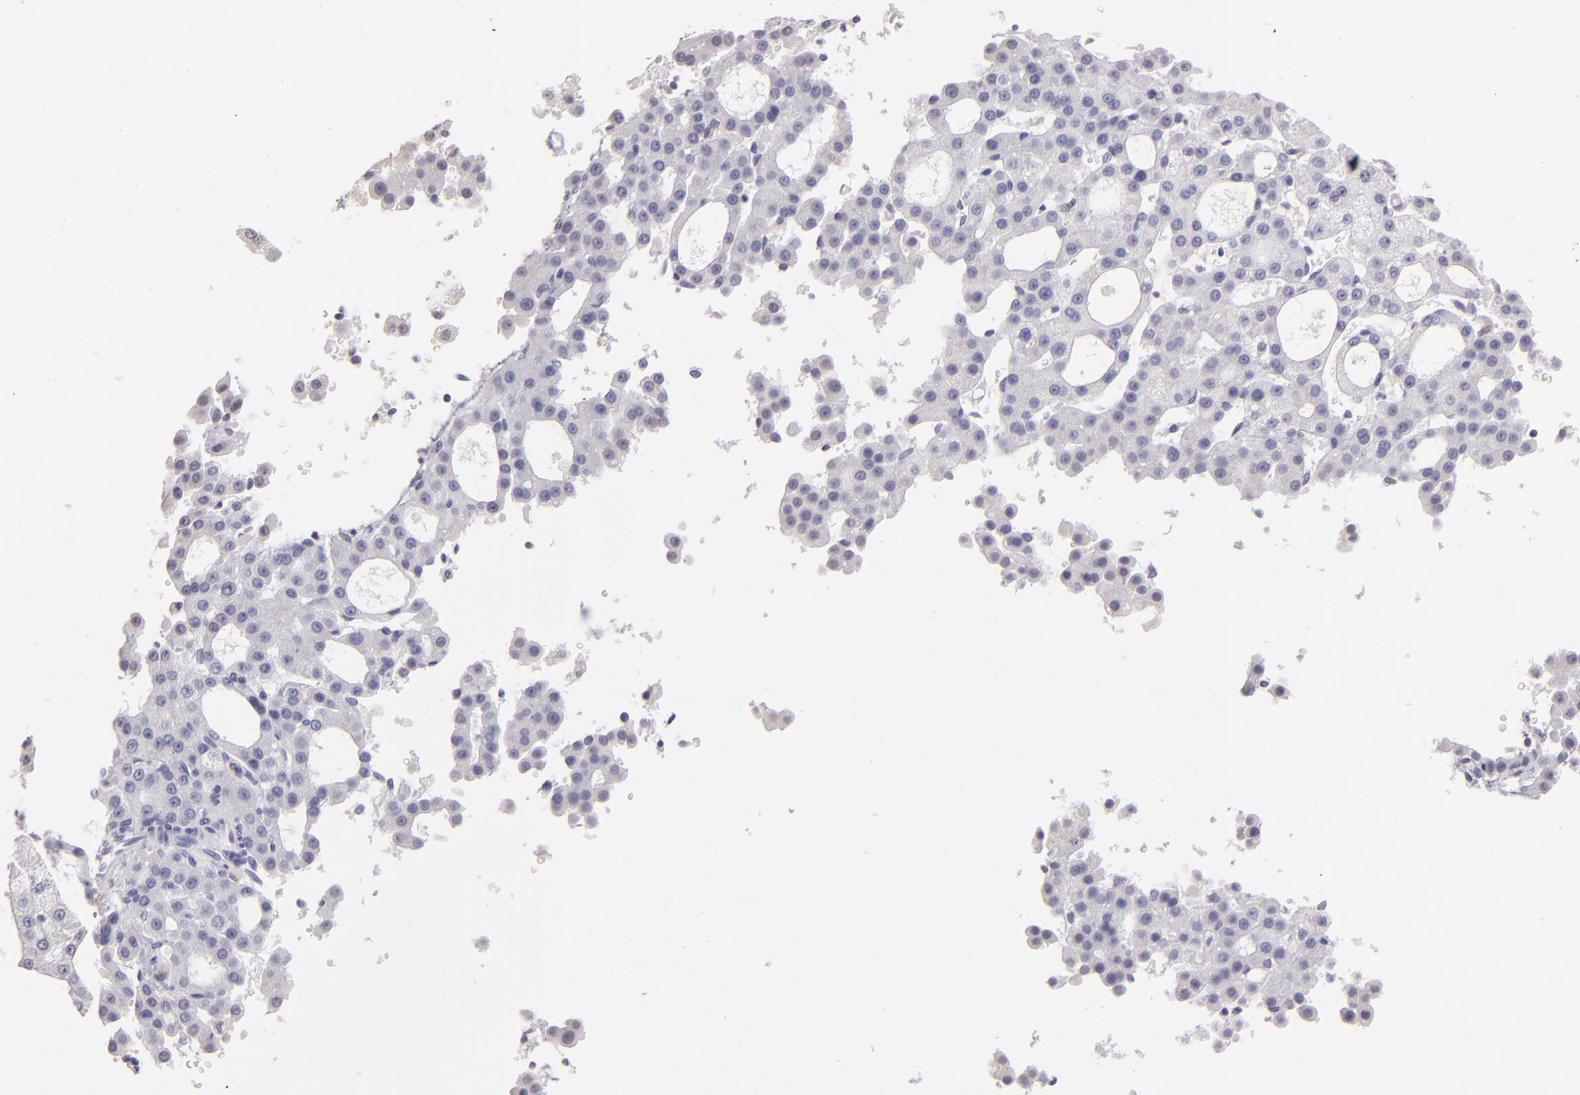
{"staining": {"intensity": "negative", "quantity": "none", "location": "none"}, "tissue": "liver cancer", "cell_type": "Tumor cells", "image_type": "cancer", "snomed": [{"axis": "morphology", "description": "Carcinoma, Hepatocellular, NOS"}, {"axis": "topography", "description": "Liver"}], "caption": "DAB immunohistochemical staining of hepatocellular carcinoma (liver) exhibits no significant positivity in tumor cells.", "gene": "IL2RA", "patient": {"sex": "male", "age": 47}}